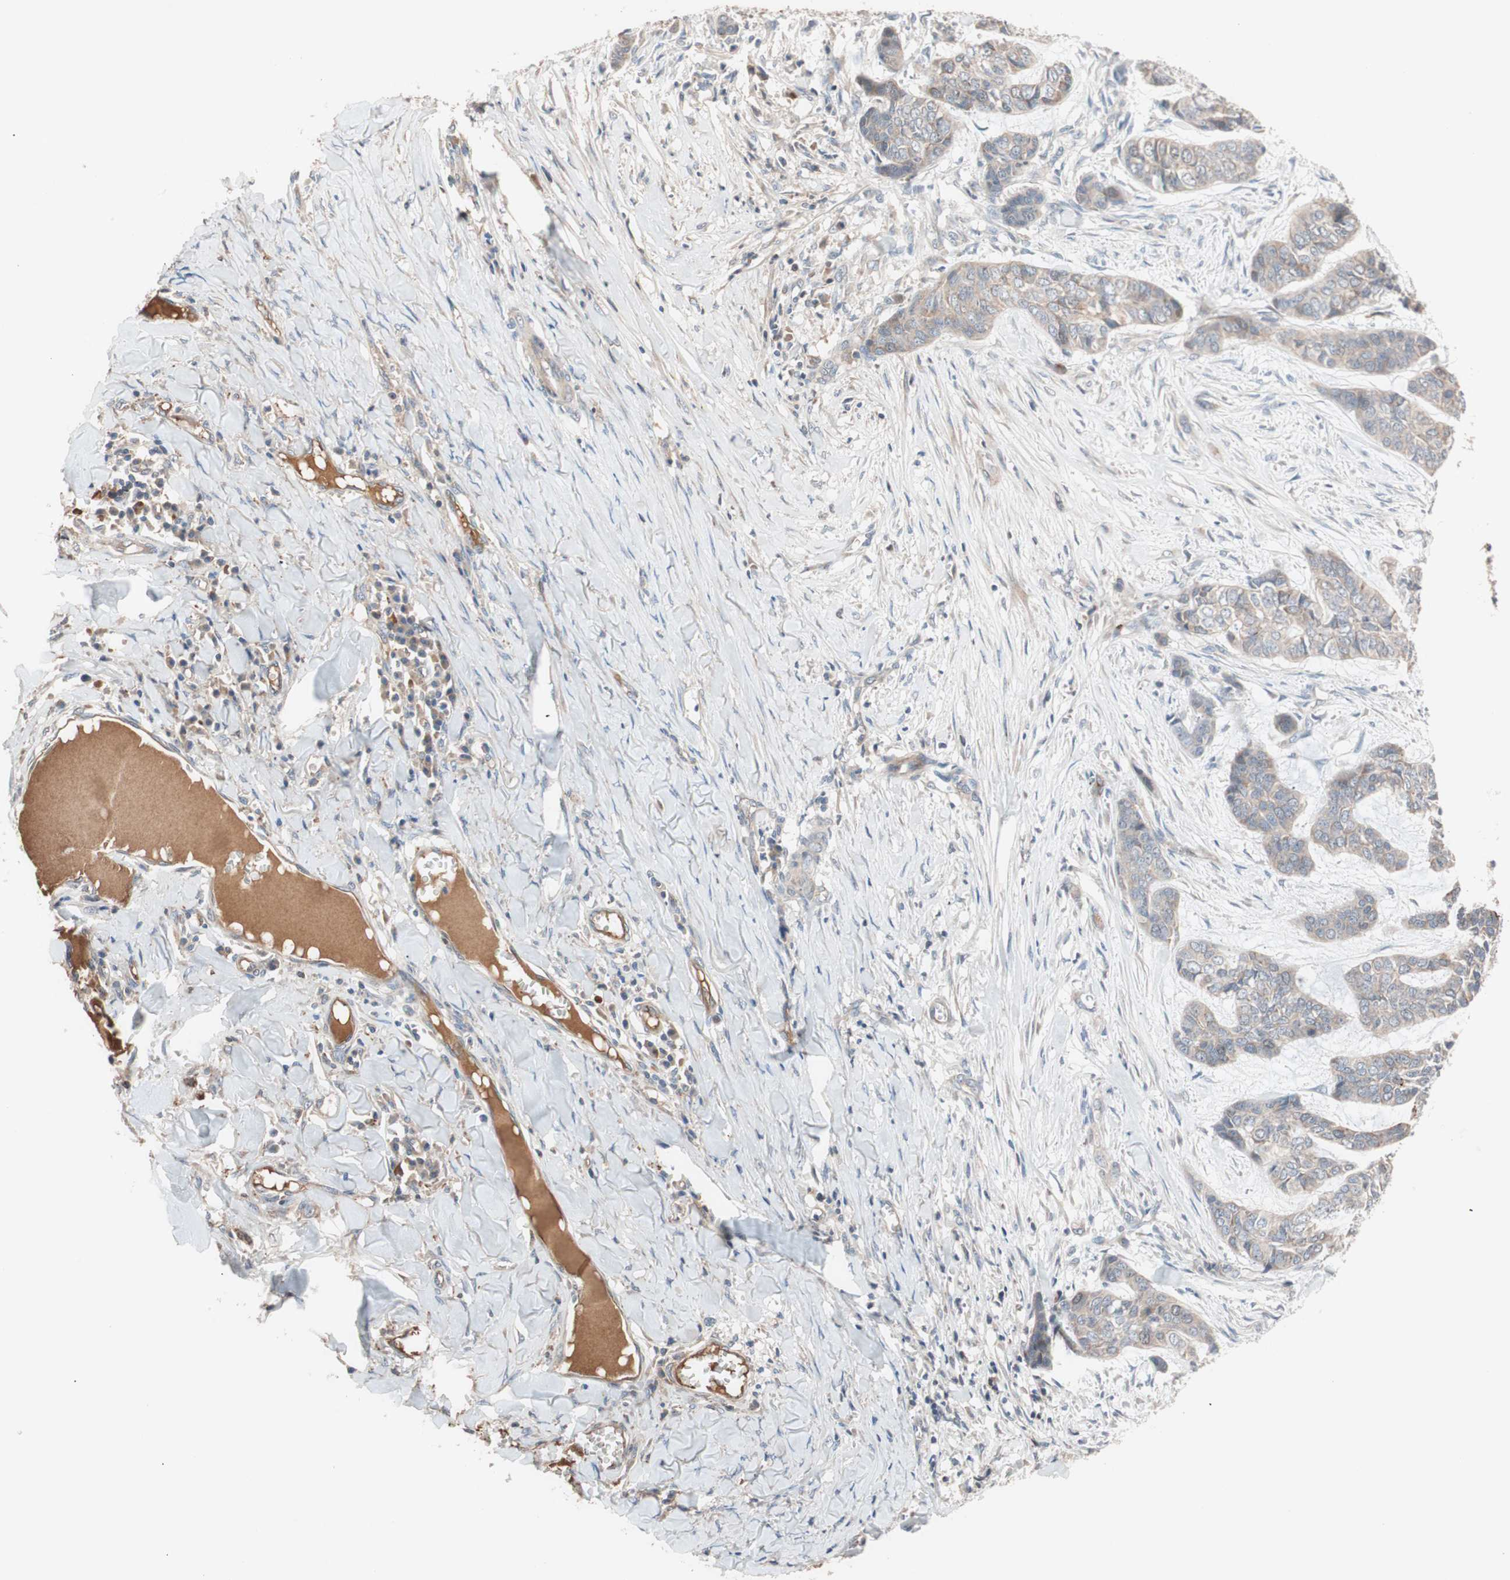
{"staining": {"intensity": "moderate", "quantity": ">75%", "location": "cytoplasmic/membranous"}, "tissue": "skin cancer", "cell_type": "Tumor cells", "image_type": "cancer", "snomed": [{"axis": "morphology", "description": "Basal cell carcinoma"}, {"axis": "topography", "description": "Skin"}], "caption": "Protein staining by immunohistochemistry (IHC) demonstrates moderate cytoplasmic/membranous staining in approximately >75% of tumor cells in basal cell carcinoma (skin). The staining was performed using DAB (3,3'-diaminobenzidine) to visualize the protein expression in brown, while the nuclei were stained in blue with hematoxylin (Magnification: 20x).", "gene": "SDC4", "patient": {"sex": "female", "age": 64}}